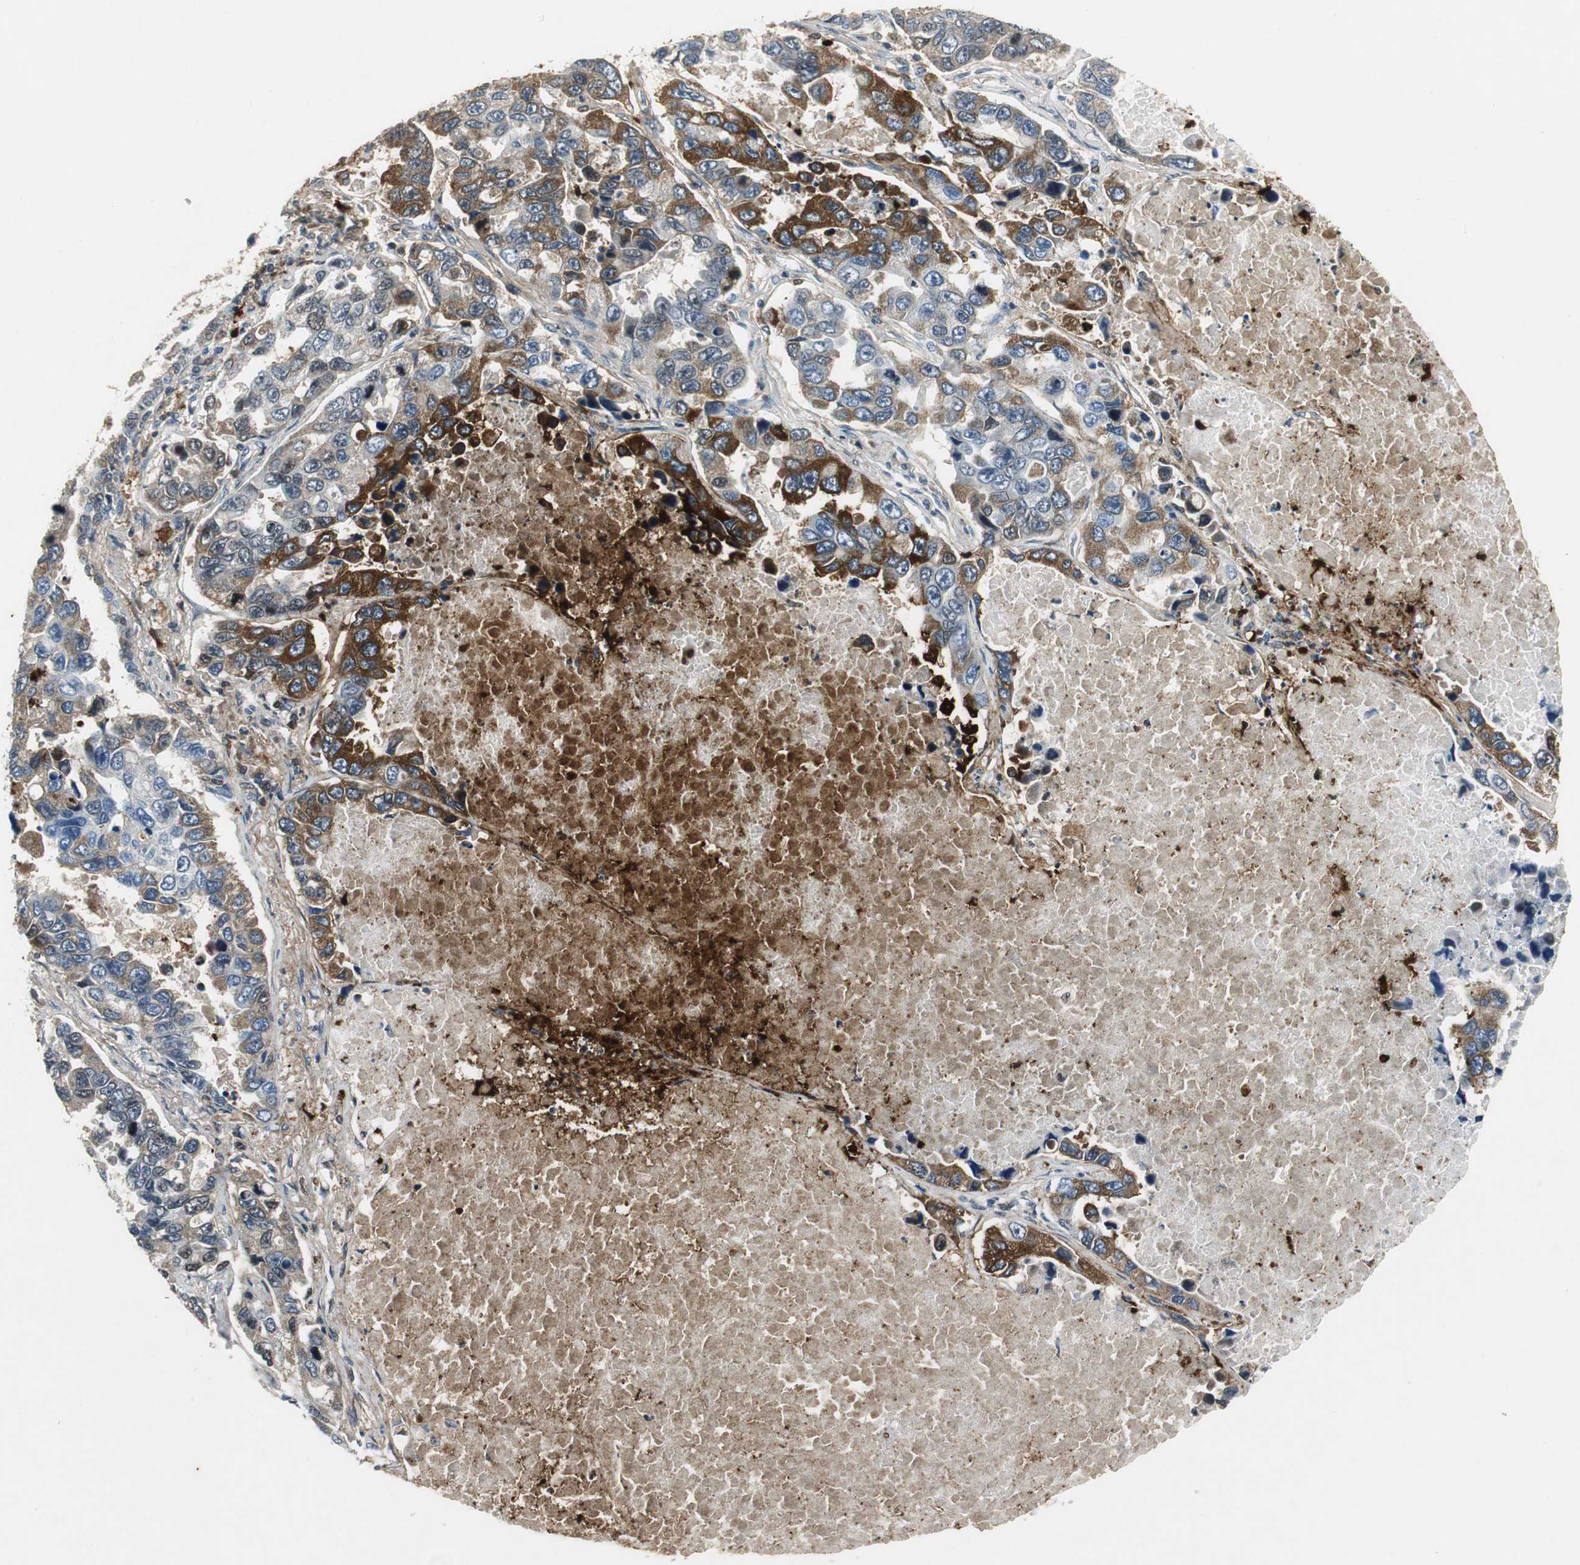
{"staining": {"intensity": "moderate", "quantity": "25%-75%", "location": "cytoplasmic/membranous"}, "tissue": "lung cancer", "cell_type": "Tumor cells", "image_type": "cancer", "snomed": [{"axis": "morphology", "description": "Adenocarcinoma, NOS"}, {"axis": "topography", "description": "Lung"}], "caption": "Approximately 25%-75% of tumor cells in lung cancer (adenocarcinoma) reveal moderate cytoplasmic/membranous protein expression as visualized by brown immunohistochemical staining.", "gene": "ORM1", "patient": {"sex": "male", "age": 64}}